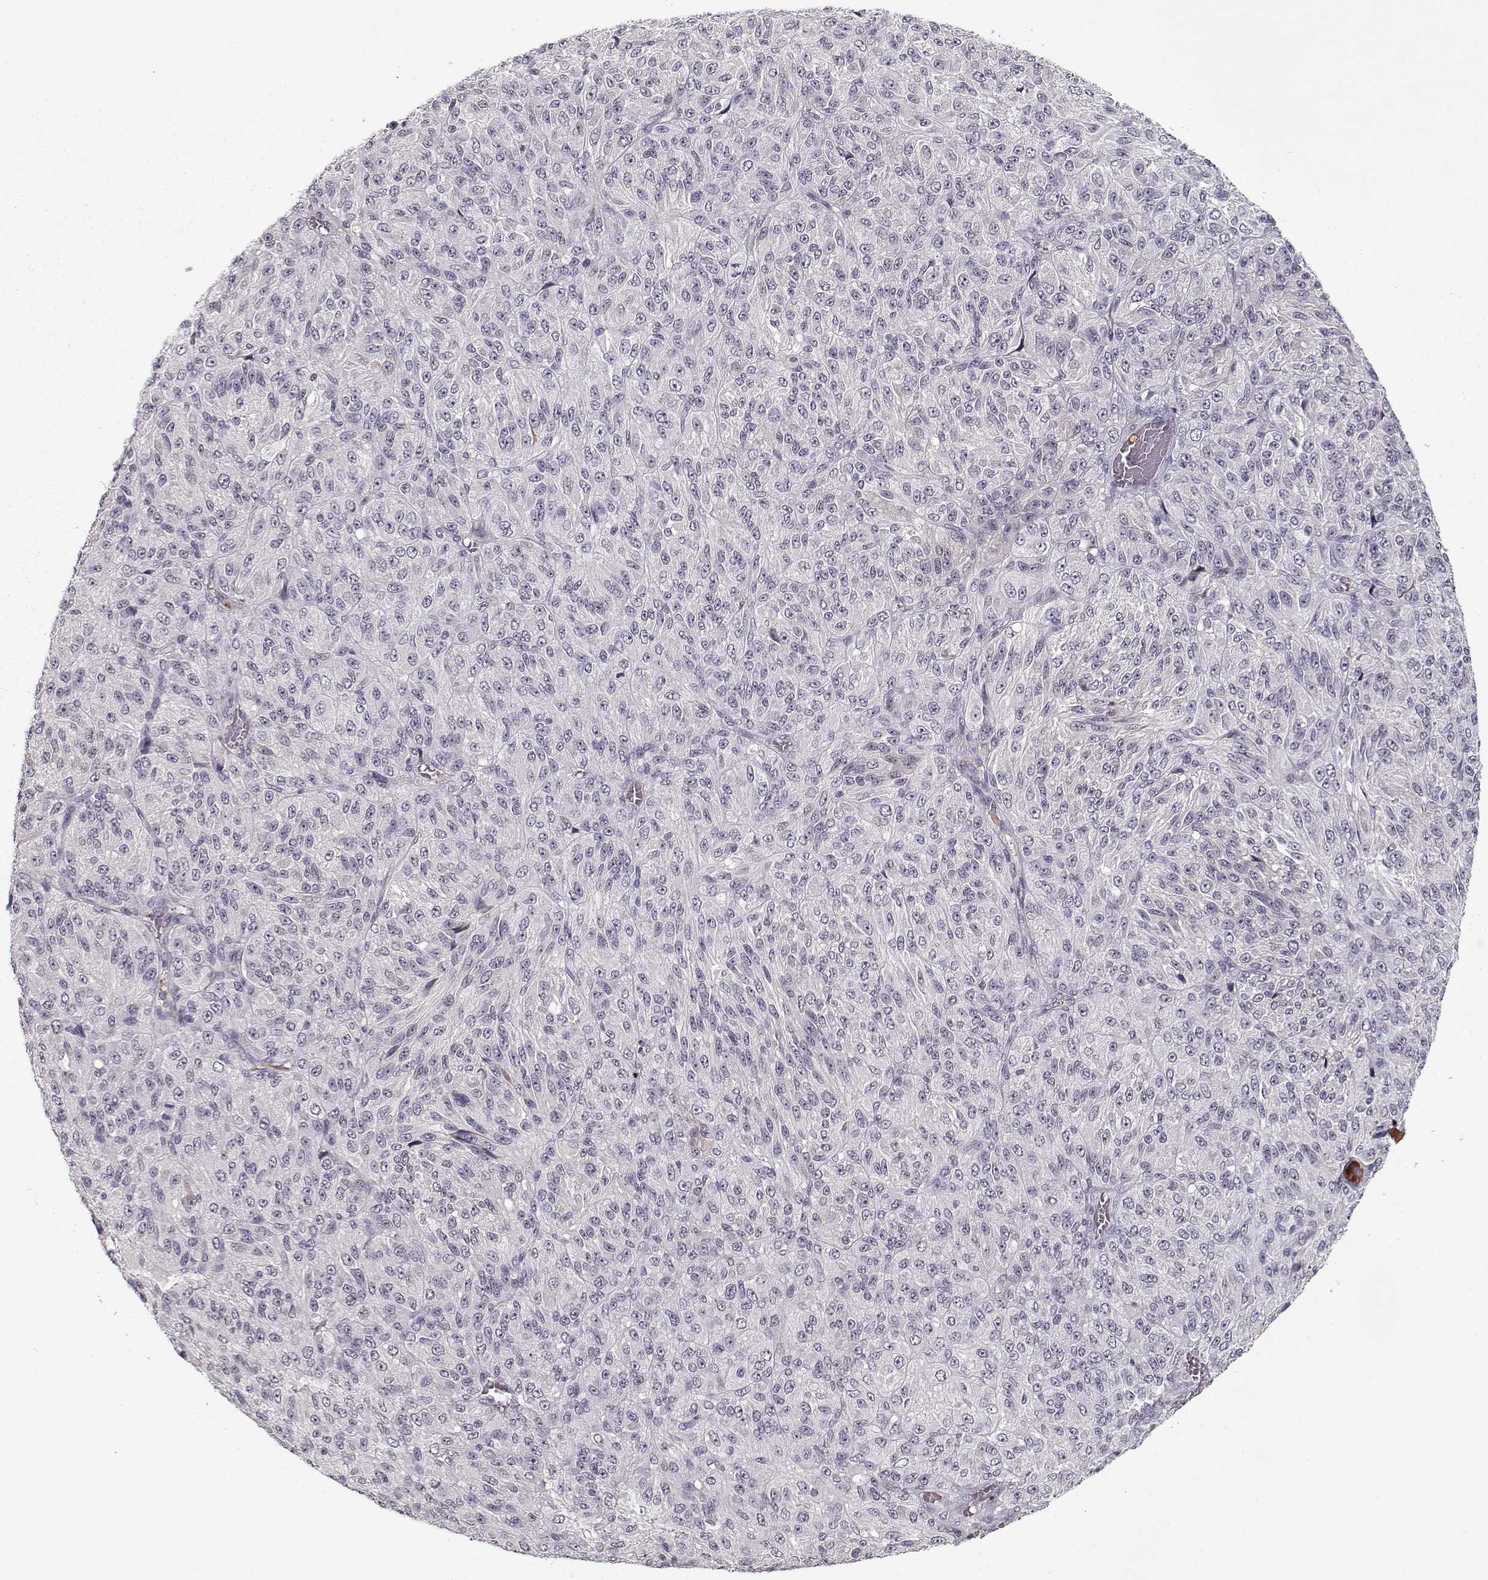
{"staining": {"intensity": "negative", "quantity": "none", "location": "none"}, "tissue": "melanoma", "cell_type": "Tumor cells", "image_type": "cancer", "snomed": [{"axis": "morphology", "description": "Malignant melanoma, Metastatic site"}, {"axis": "topography", "description": "Brain"}], "caption": "High magnification brightfield microscopy of melanoma stained with DAB (3,3'-diaminobenzidine) (brown) and counterstained with hematoxylin (blue): tumor cells show no significant positivity. (DAB (3,3'-diaminobenzidine) IHC, high magnification).", "gene": "AFM", "patient": {"sex": "female", "age": 56}}